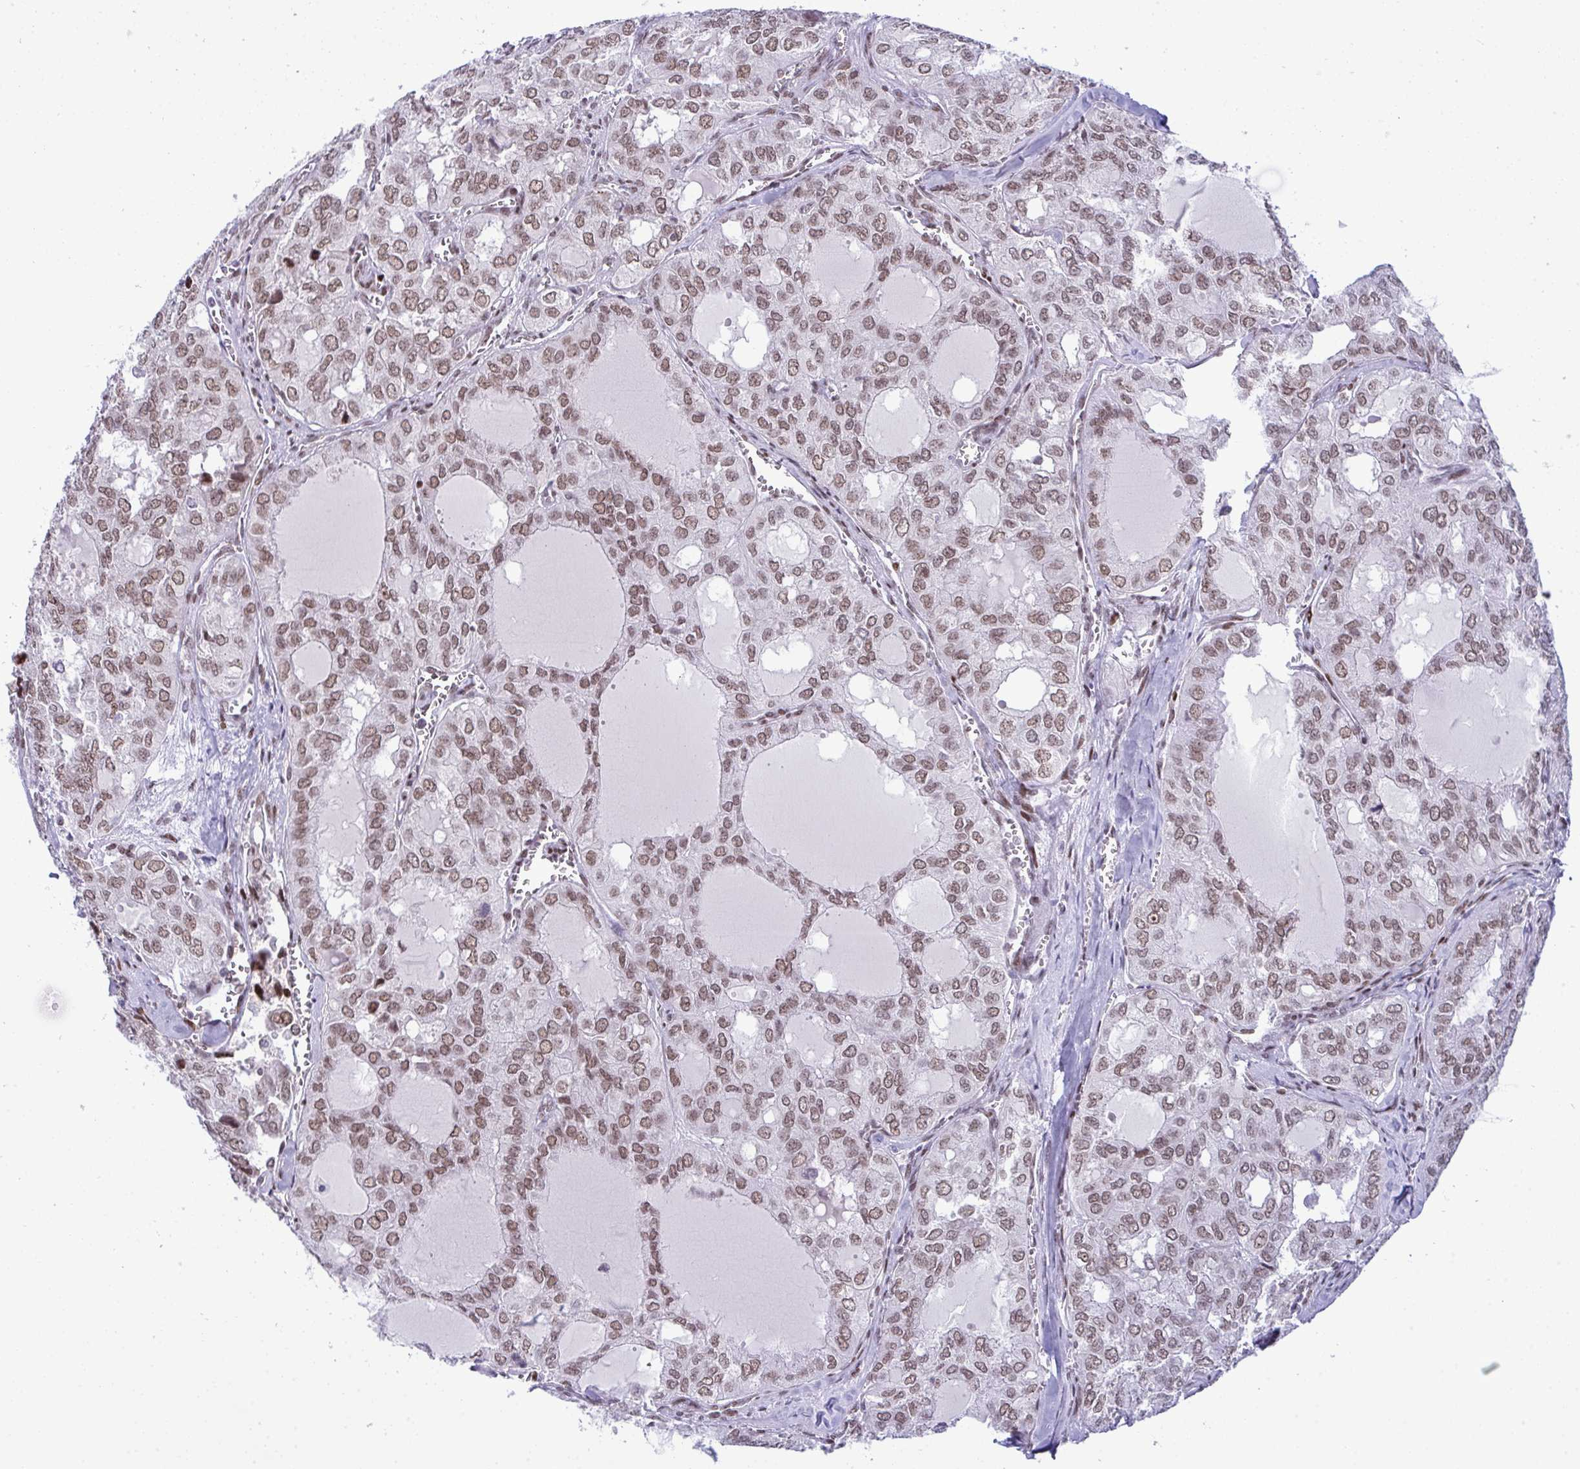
{"staining": {"intensity": "moderate", "quantity": ">75%", "location": "nuclear"}, "tissue": "thyroid cancer", "cell_type": "Tumor cells", "image_type": "cancer", "snomed": [{"axis": "morphology", "description": "Follicular adenoma carcinoma, NOS"}, {"axis": "topography", "description": "Thyroid gland"}], "caption": "About >75% of tumor cells in human thyroid cancer (follicular adenoma carcinoma) demonstrate moderate nuclear protein staining as visualized by brown immunohistochemical staining.", "gene": "ZFHX3", "patient": {"sex": "male", "age": 75}}